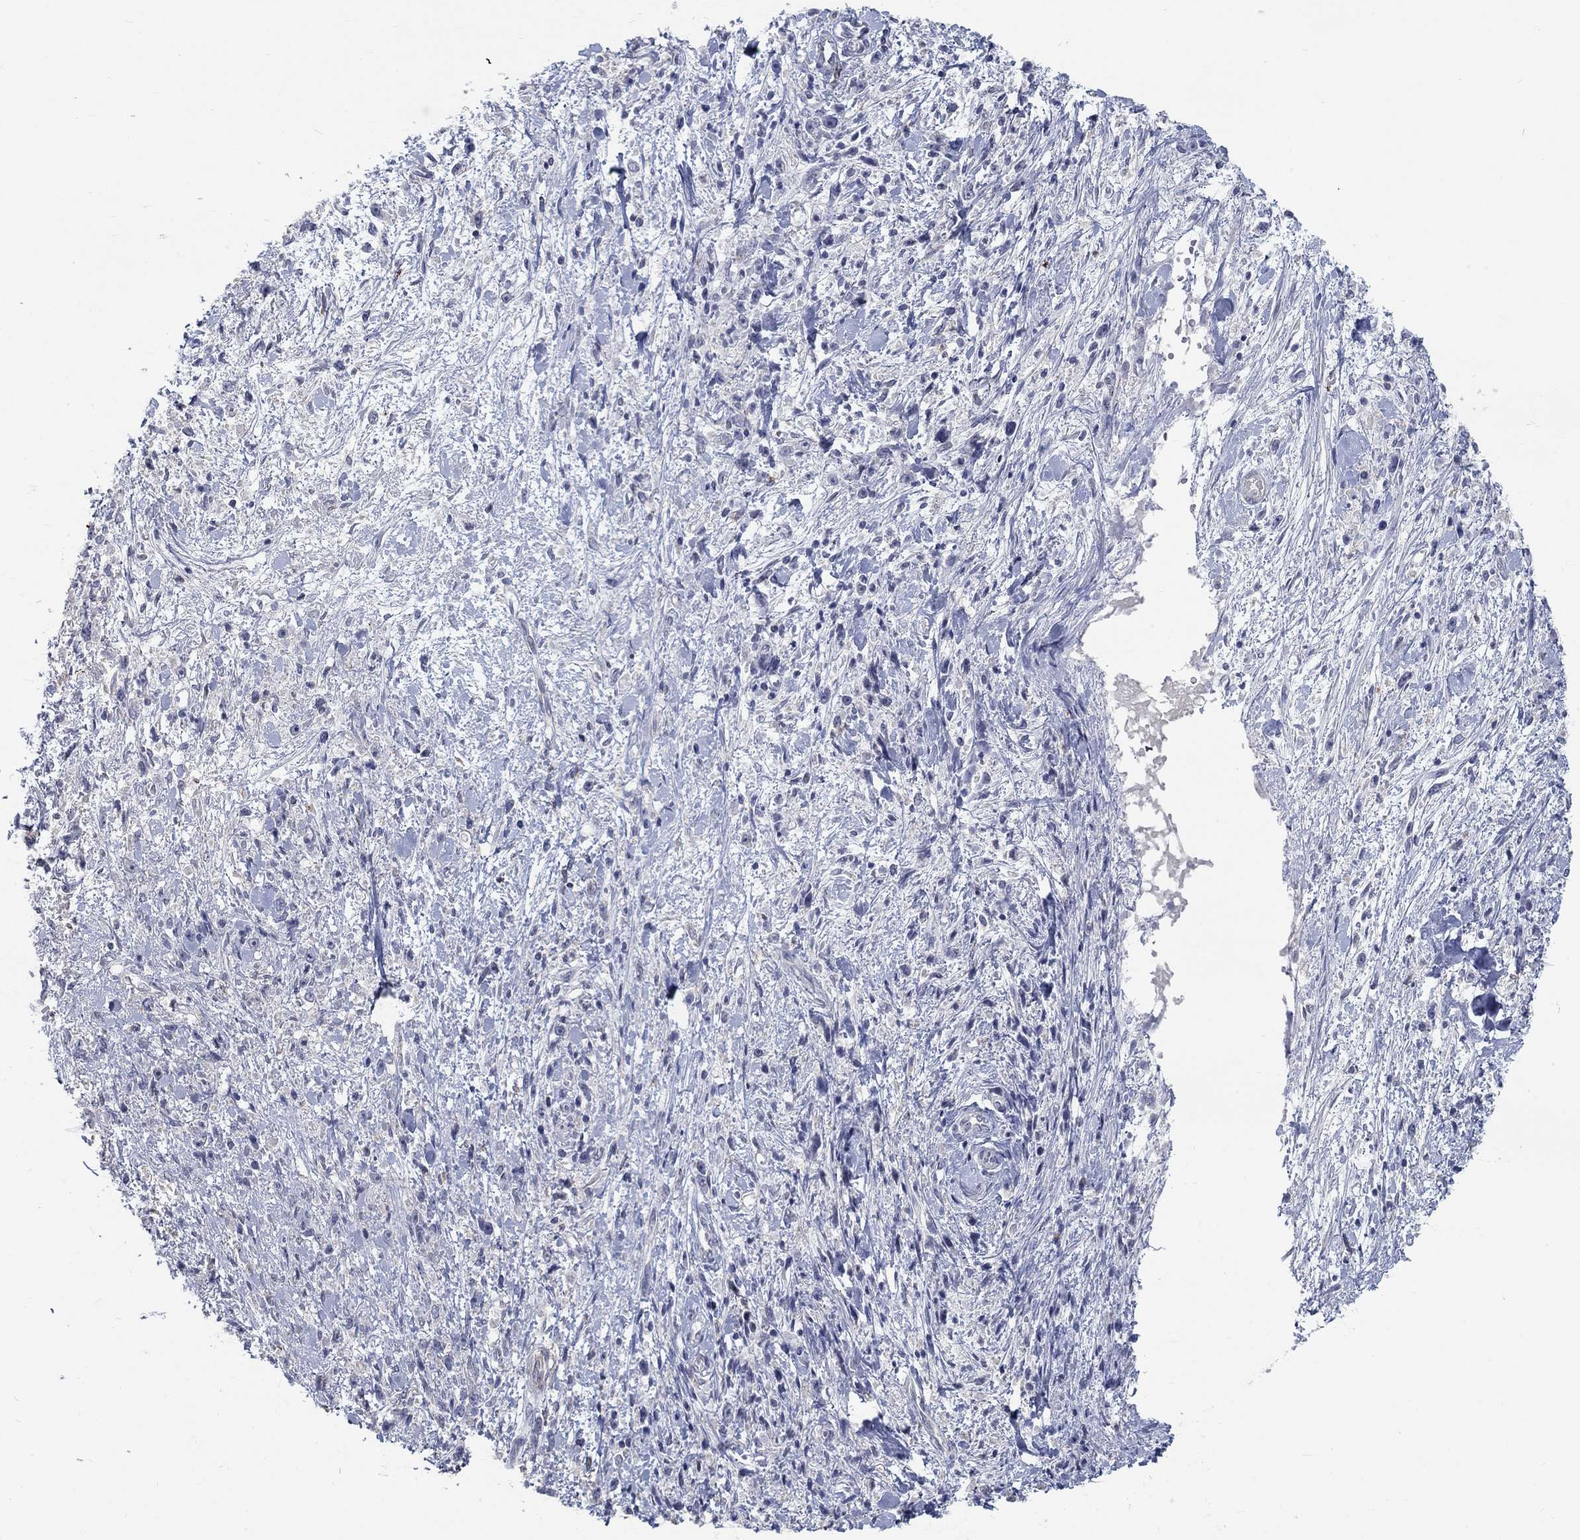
{"staining": {"intensity": "negative", "quantity": "none", "location": "none"}, "tissue": "stomach cancer", "cell_type": "Tumor cells", "image_type": "cancer", "snomed": [{"axis": "morphology", "description": "Adenocarcinoma, NOS"}, {"axis": "topography", "description": "Stomach"}], "caption": "There is no significant expression in tumor cells of adenocarcinoma (stomach).", "gene": "MTSS2", "patient": {"sex": "female", "age": 59}}